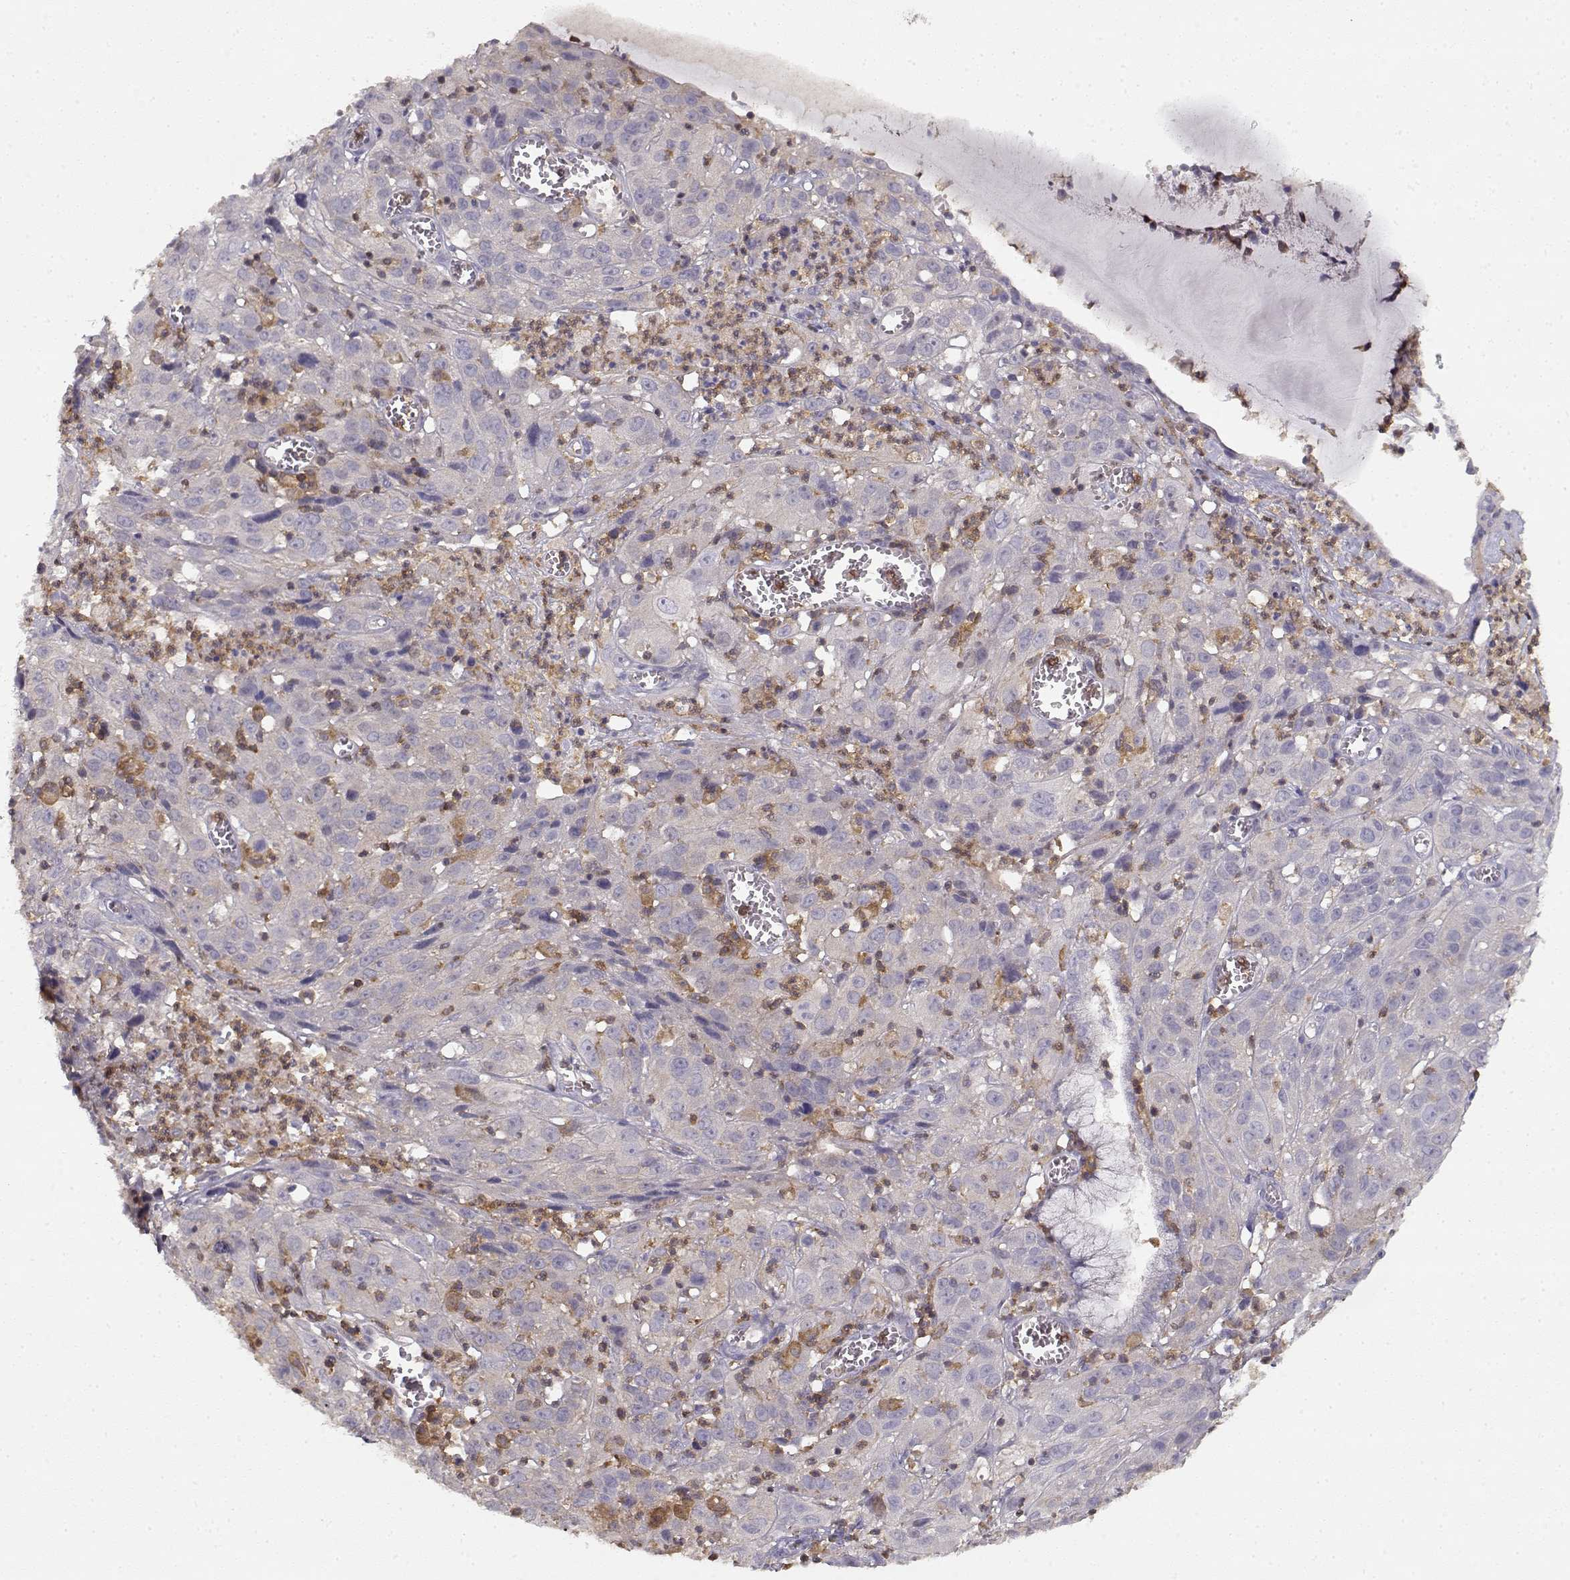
{"staining": {"intensity": "moderate", "quantity": "<25%", "location": "cytoplasmic/membranous"}, "tissue": "cervical cancer", "cell_type": "Tumor cells", "image_type": "cancer", "snomed": [{"axis": "morphology", "description": "Squamous cell carcinoma, NOS"}, {"axis": "topography", "description": "Cervix"}], "caption": "Human squamous cell carcinoma (cervical) stained for a protein (brown) reveals moderate cytoplasmic/membranous positive expression in about <25% of tumor cells.", "gene": "VAV1", "patient": {"sex": "female", "age": 32}}